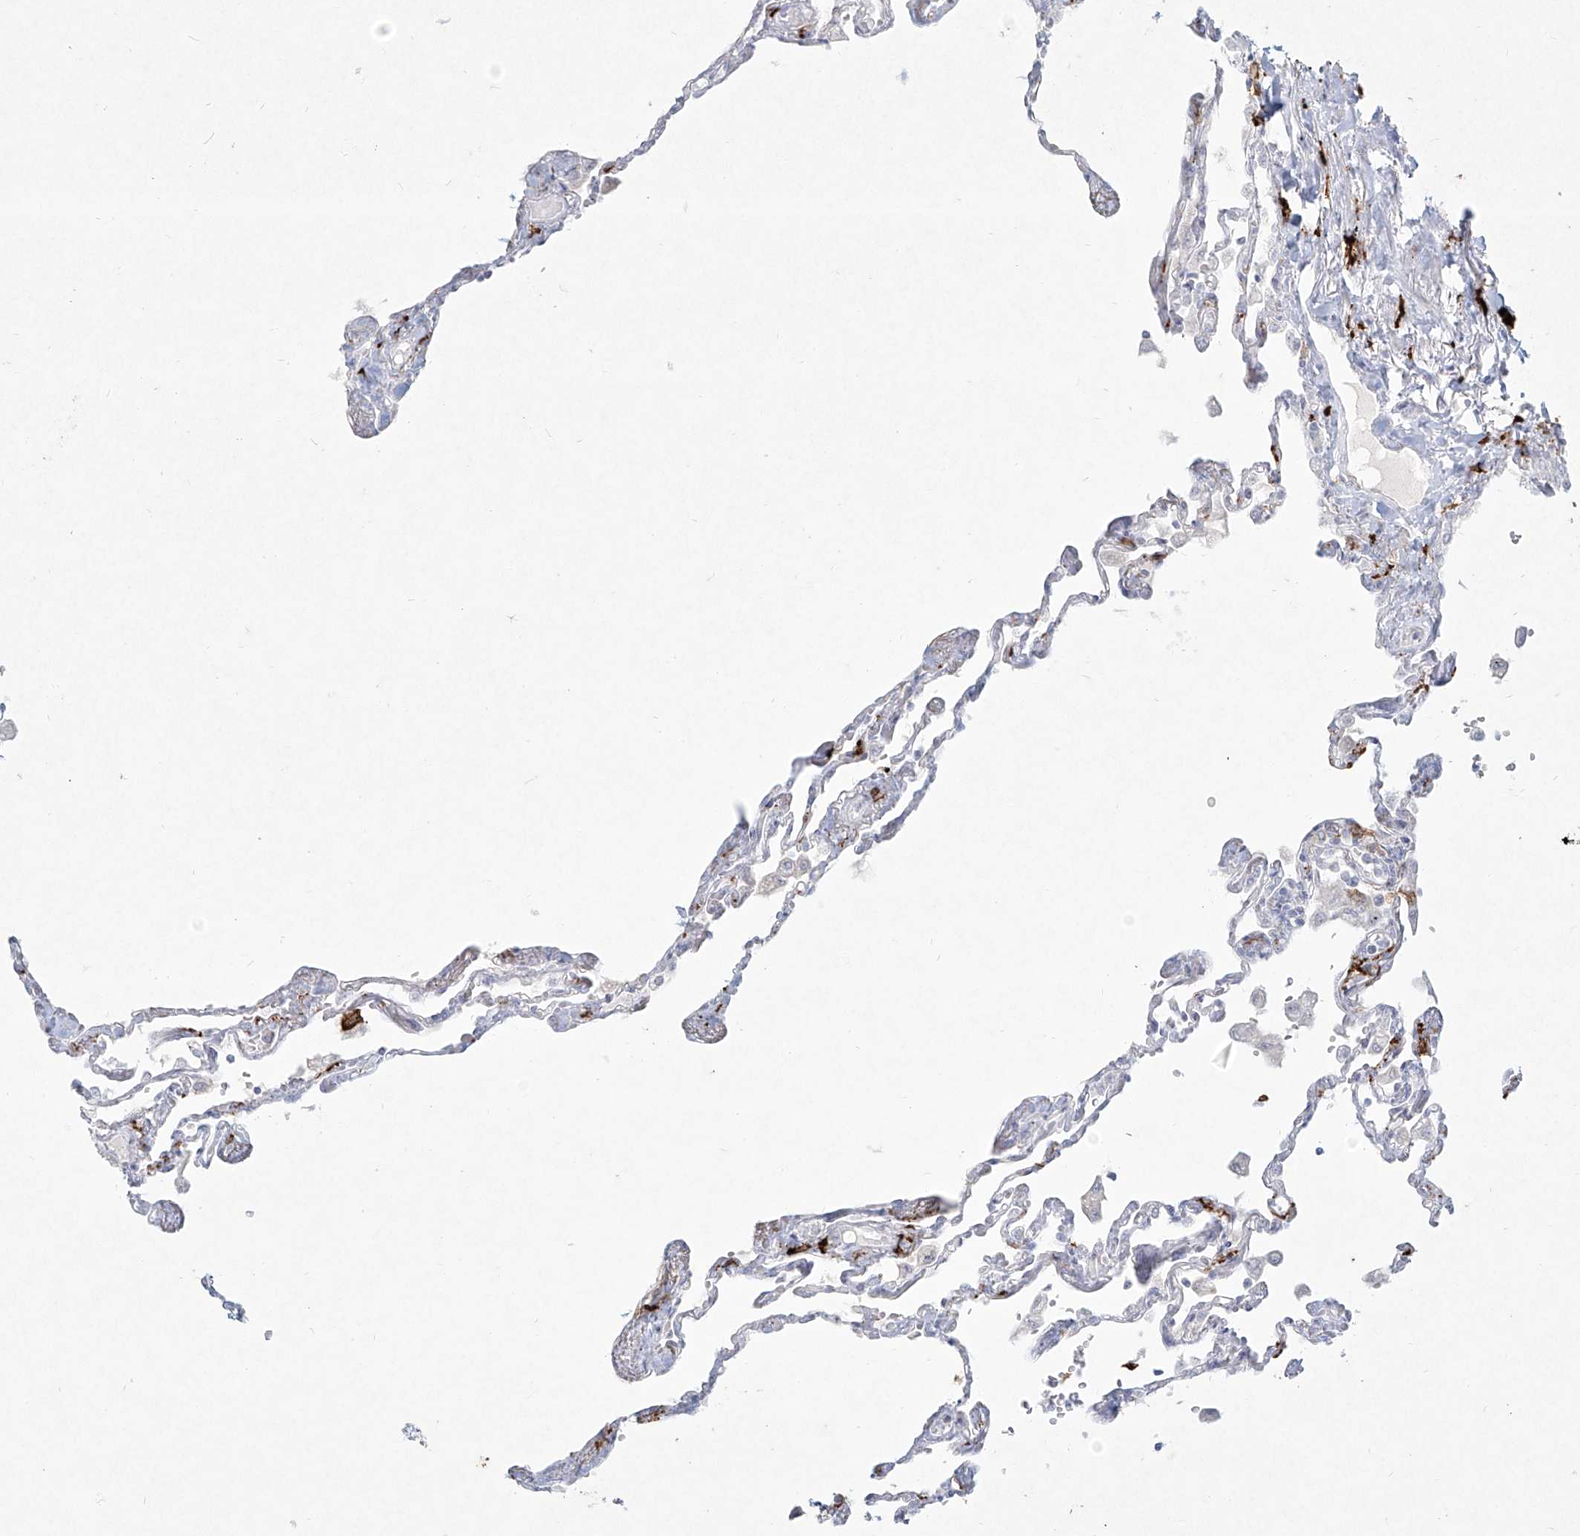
{"staining": {"intensity": "negative", "quantity": "none", "location": "none"}, "tissue": "lung", "cell_type": "Alveolar cells", "image_type": "normal", "snomed": [{"axis": "morphology", "description": "Normal tissue, NOS"}, {"axis": "topography", "description": "Lung"}], "caption": "A high-resolution histopathology image shows immunohistochemistry staining of benign lung, which reveals no significant positivity in alveolar cells. (Brightfield microscopy of DAB (3,3'-diaminobenzidine) IHC at high magnification).", "gene": "CD209", "patient": {"sex": "female", "age": 67}}